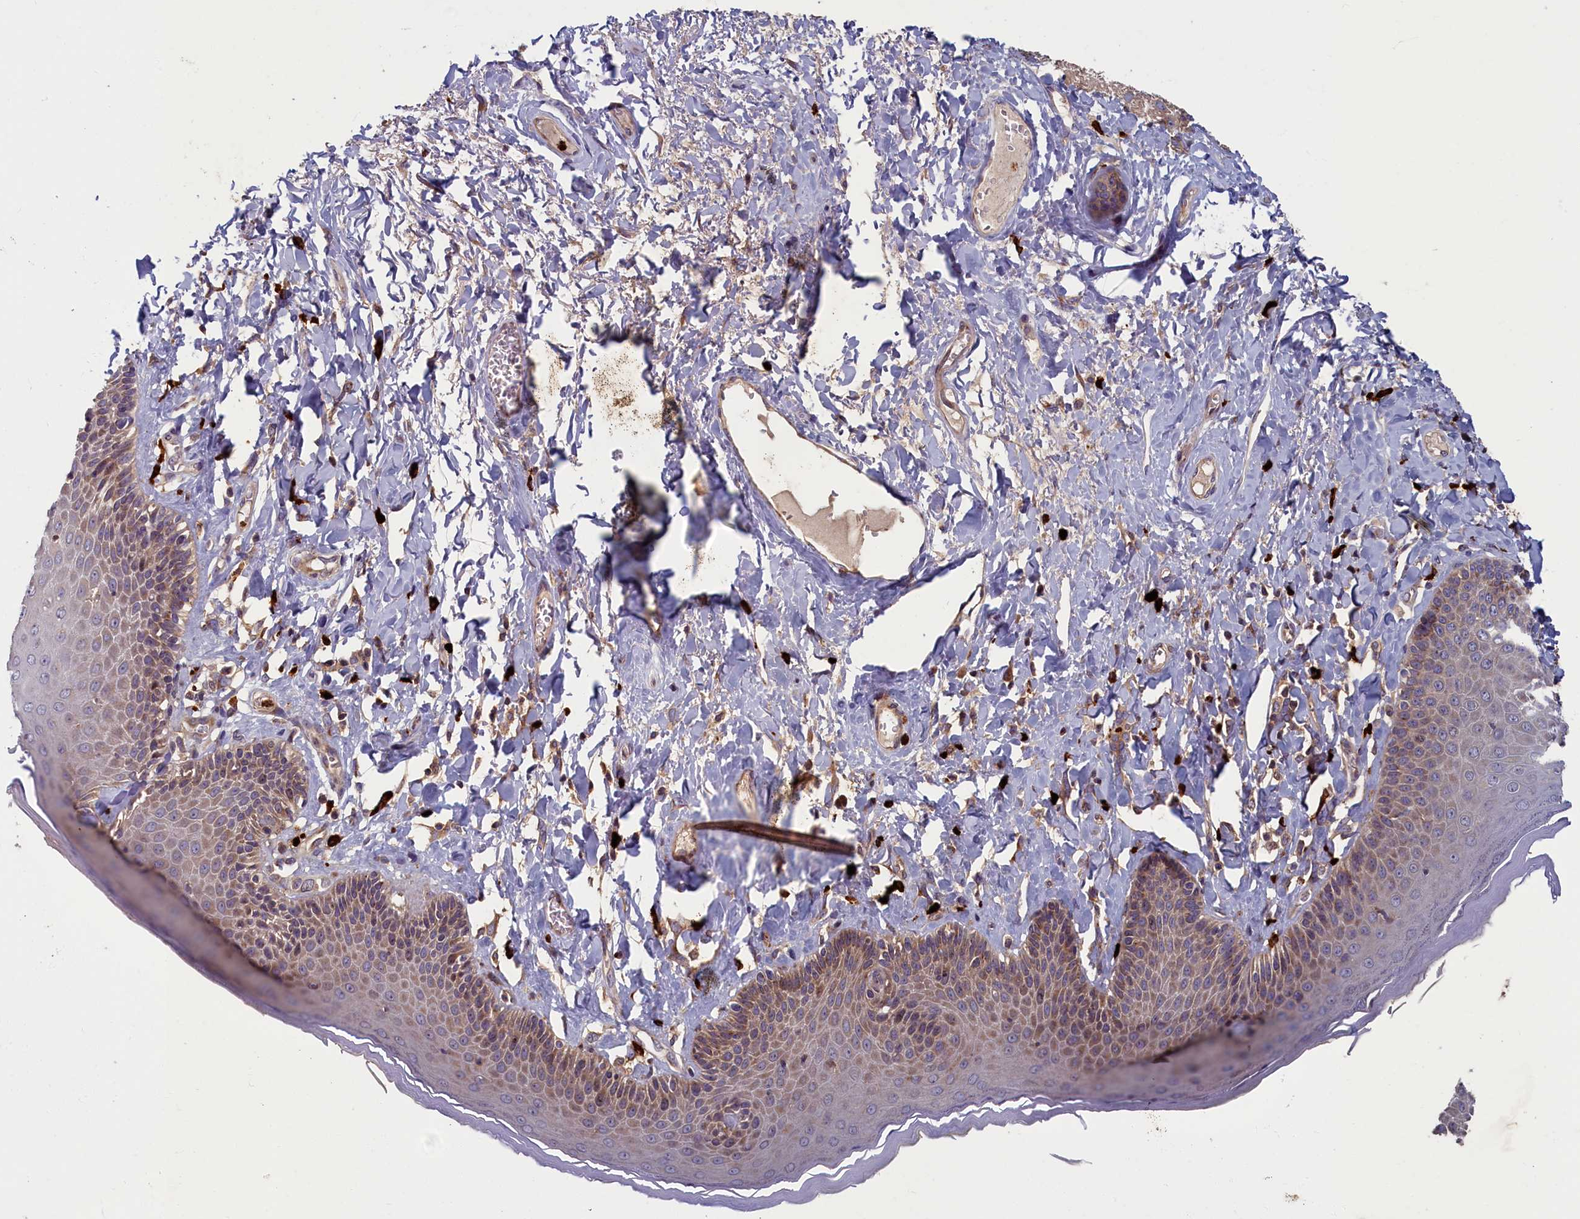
{"staining": {"intensity": "moderate", "quantity": "25%-75%", "location": "cytoplasmic/membranous"}, "tissue": "skin", "cell_type": "Epidermal cells", "image_type": "normal", "snomed": [{"axis": "morphology", "description": "Normal tissue, NOS"}, {"axis": "topography", "description": "Anal"}], "caption": "Immunohistochemical staining of unremarkable human skin demonstrates moderate cytoplasmic/membranous protein expression in about 25%-75% of epidermal cells. Nuclei are stained in blue.", "gene": "TNK2", "patient": {"sex": "male", "age": 69}}